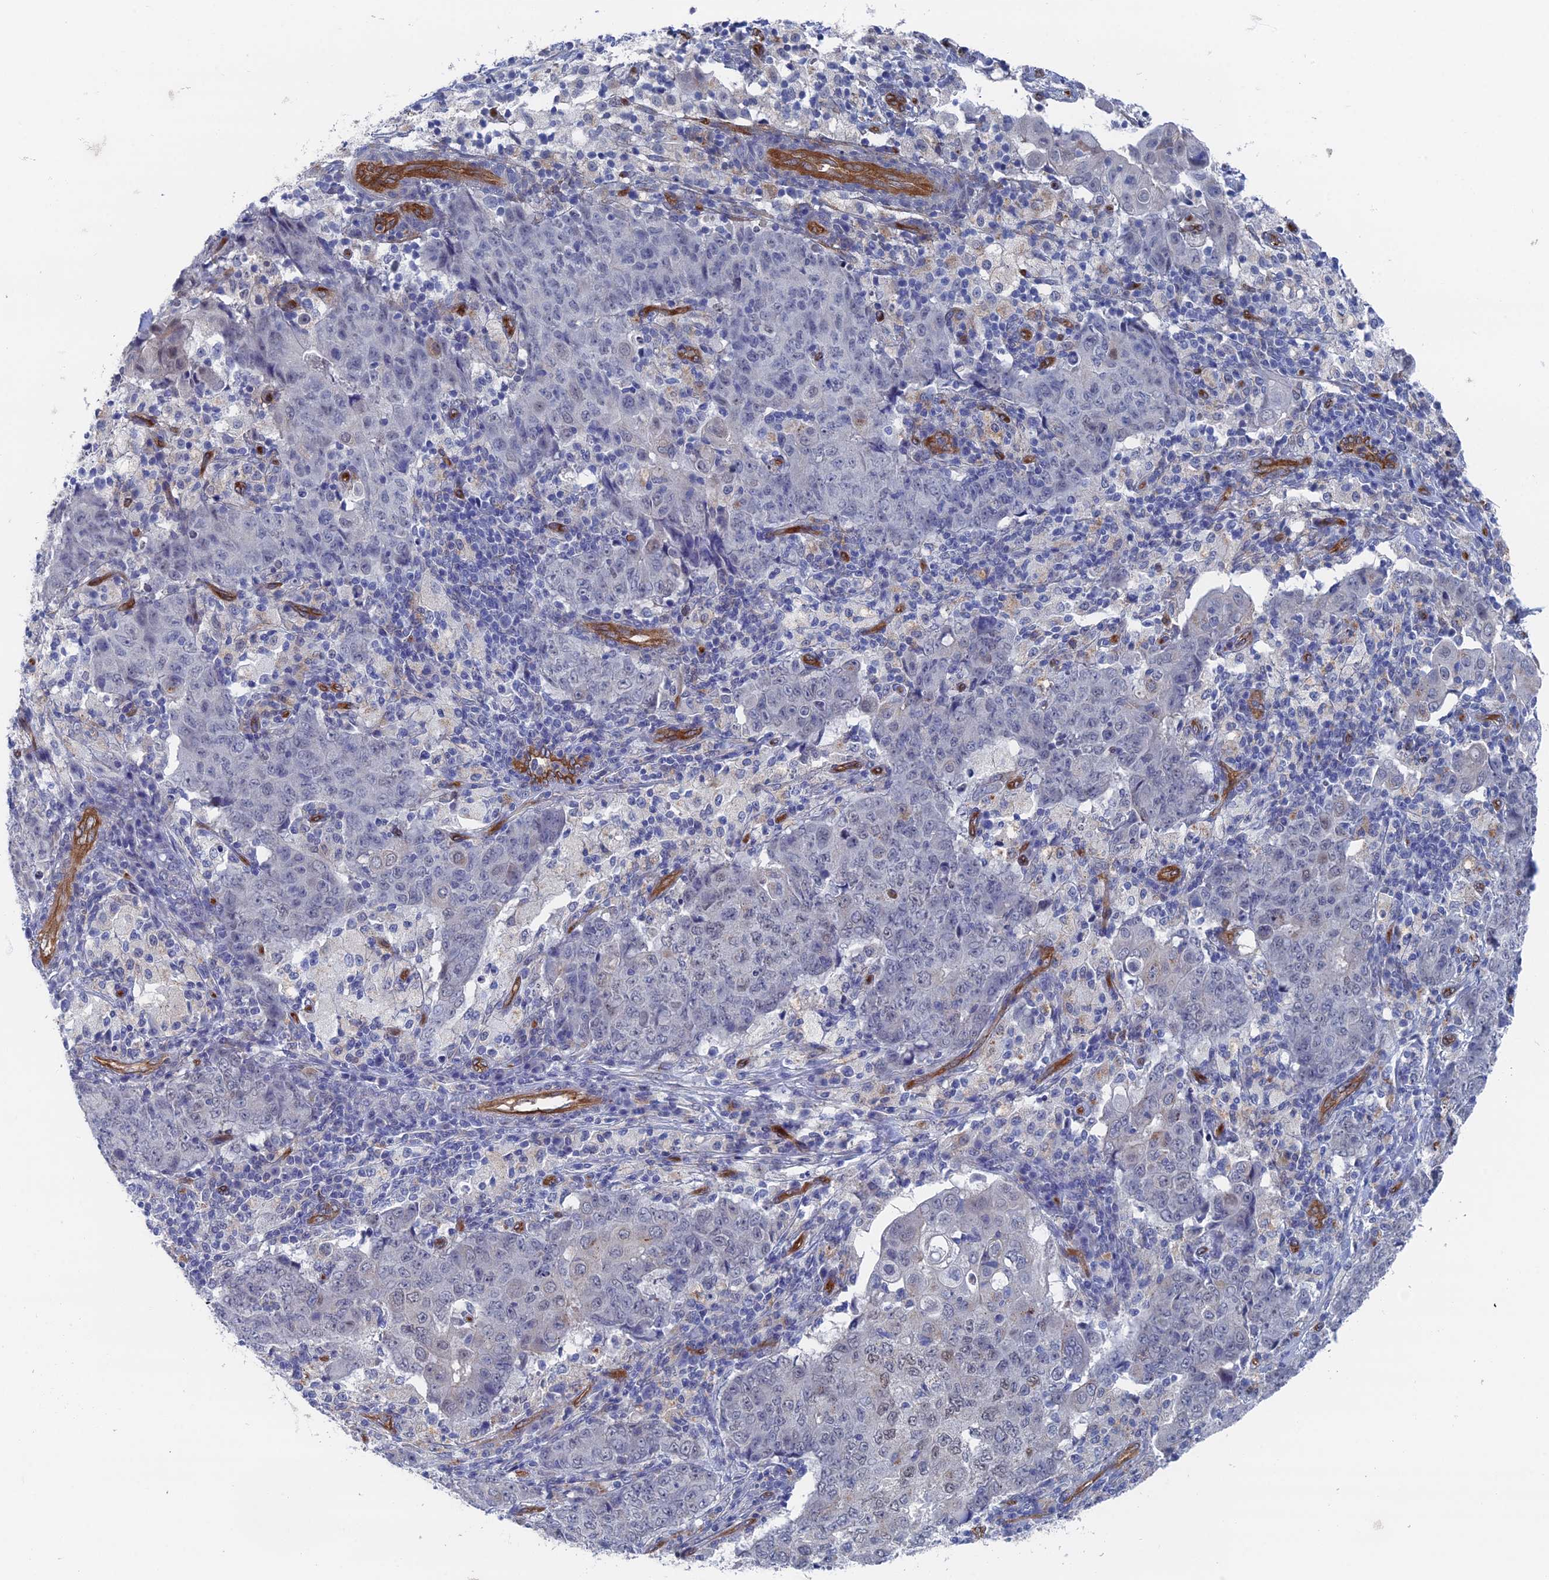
{"staining": {"intensity": "negative", "quantity": "none", "location": "none"}, "tissue": "ovarian cancer", "cell_type": "Tumor cells", "image_type": "cancer", "snomed": [{"axis": "morphology", "description": "Carcinoma, endometroid"}, {"axis": "topography", "description": "Ovary"}], "caption": "A histopathology image of human endometroid carcinoma (ovarian) is negative for staining in tumor cells.", "gene": "ARAP3", "patient": {"sex": "female", "age": 42}}